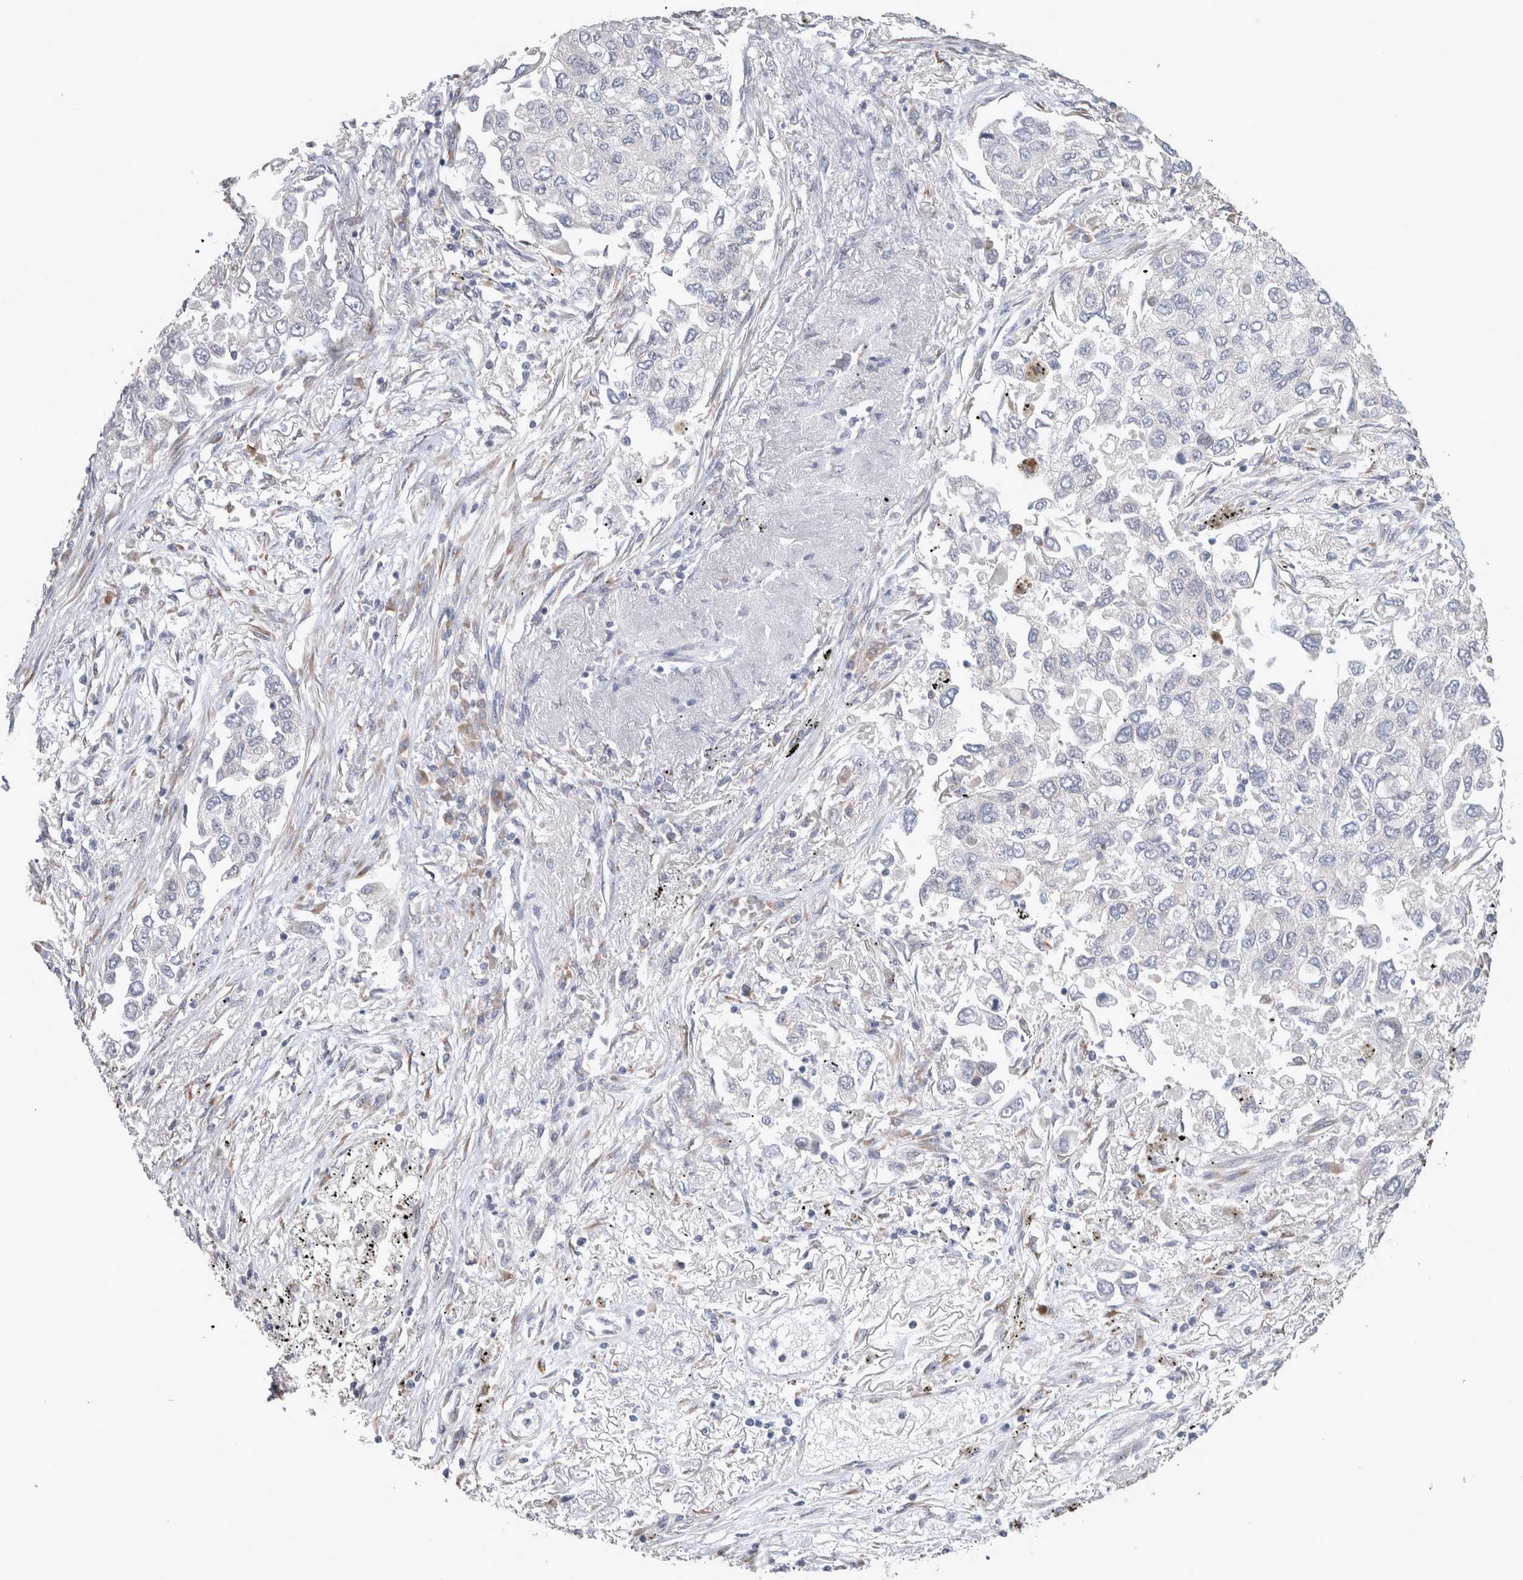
{"staining": {"intensity": "negative", "quantity": "none", "location": "none"}, "tissue": "lung cancer", "cell_type": "Tumor cells", "image_type": "cancer", "snomed": [{"axis": "morphology", "description": "Inflammation, NOS"}, {"axis": "morphology", "description": "Adenocarcinoma, NOS"}, {"axis": "topography", "description": "Lung"}], "caption": "High magnification brightfield microscopy of lung cancer (adenocarcinoma) stained with DAB (brown) and counterstained with hematoxylin (blue): tumor cells show no significant staining.", "gene": "CUL2", "patient": {"sex": "male", "age": 63}}